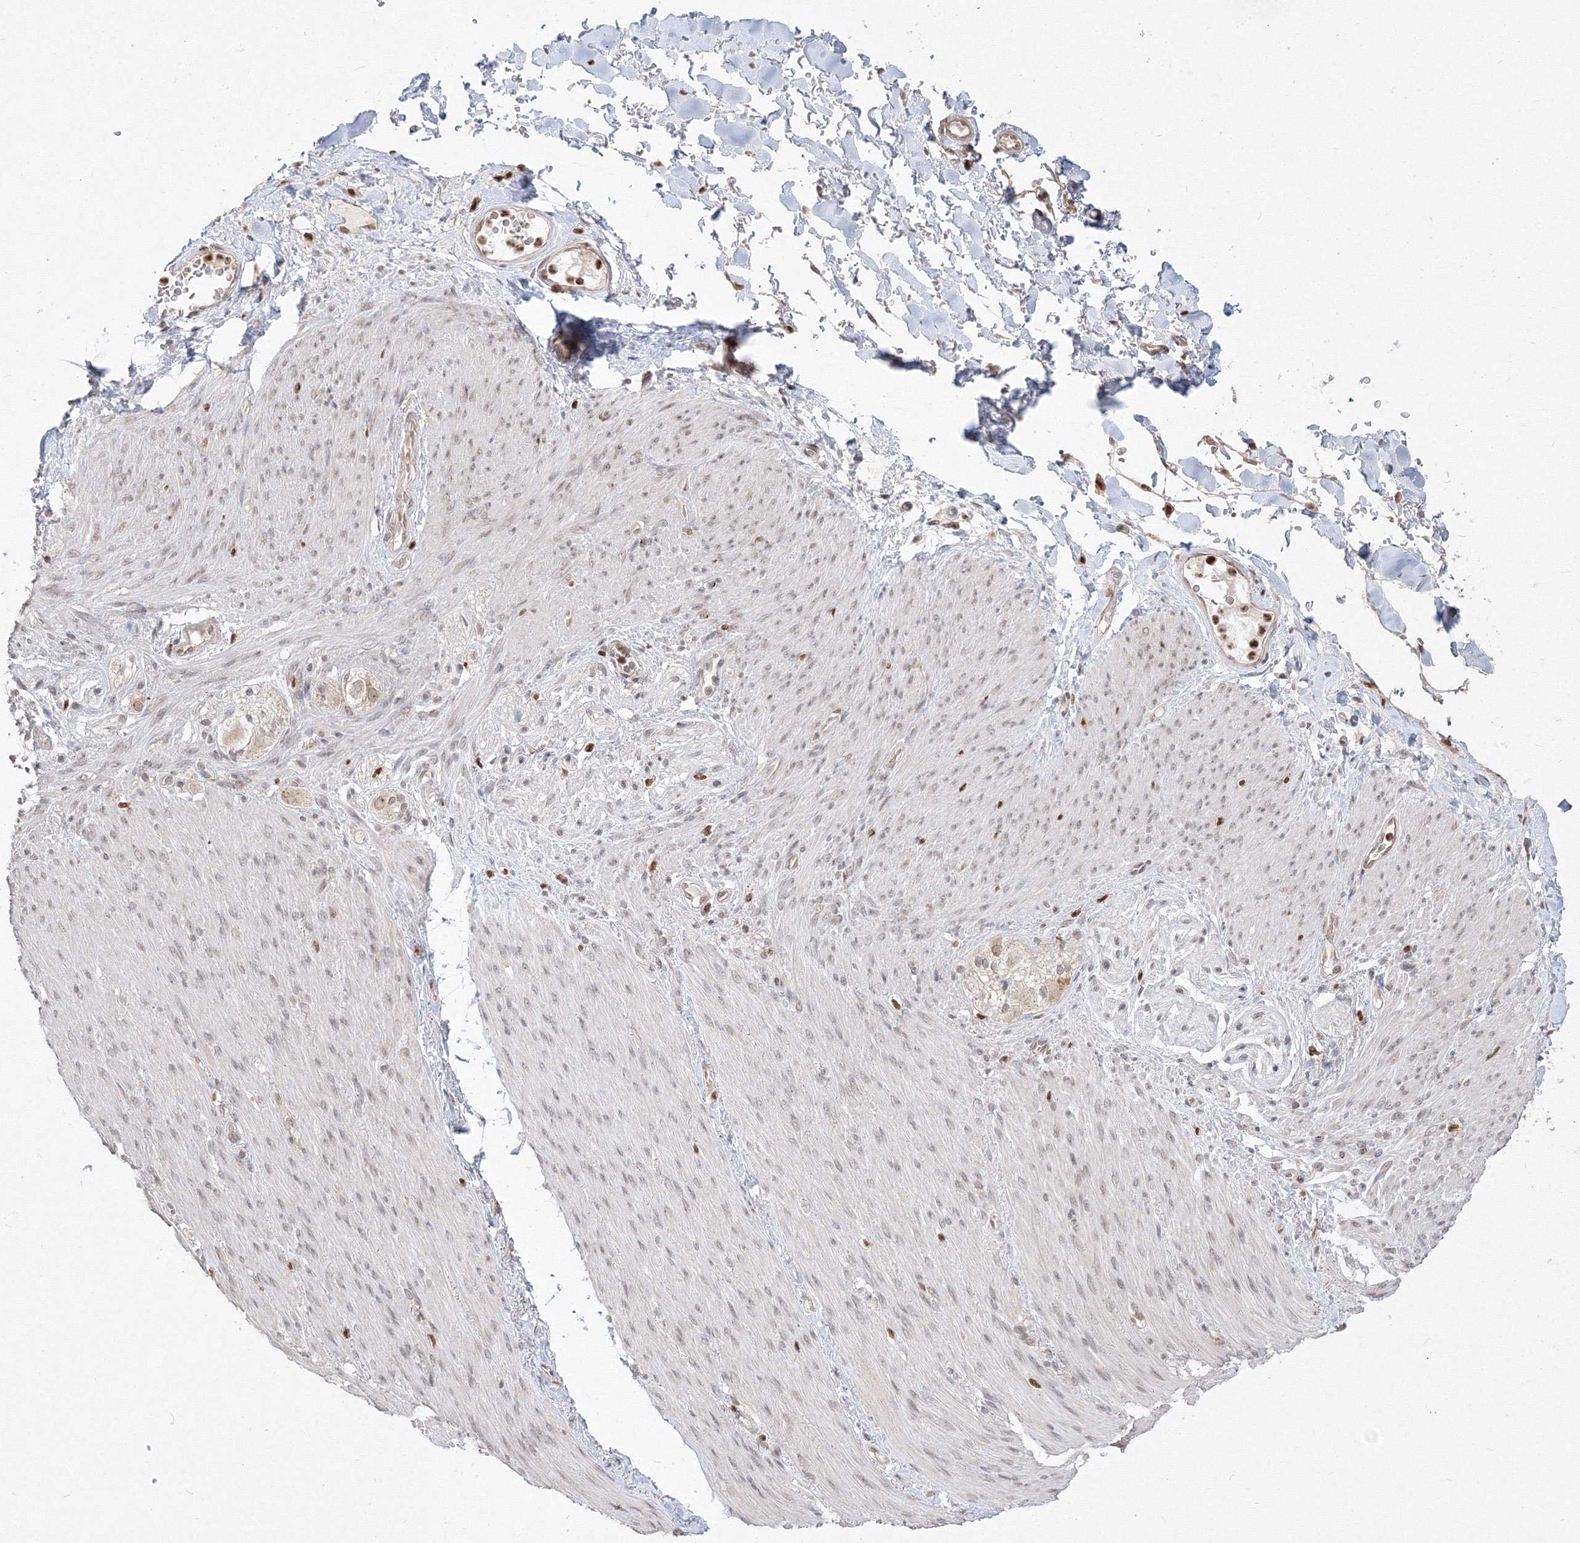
{"staining": {"intensity": "negative", "quantity": "none", "location": "none"}, "tissue": "adipose tissue", "cell_type": "Adipocytes", "image_type": "normal", "snomed": [{"axis": "morphology", "description": "Normal tissue, NOS"}, {"axis": "topography", "description": "Colon"}, {"axis": "topography", "description": "Peripheral nerve tissue"}], "caption": "IHC image of benign adipose tissue: human adipose tissue stained with DAB (3,3'-diaminobenzidine) reveals no significant protein positivity in adipocytes.", "gene": "TMEM50B", "patient": {"sex": "female", "age": 61}}